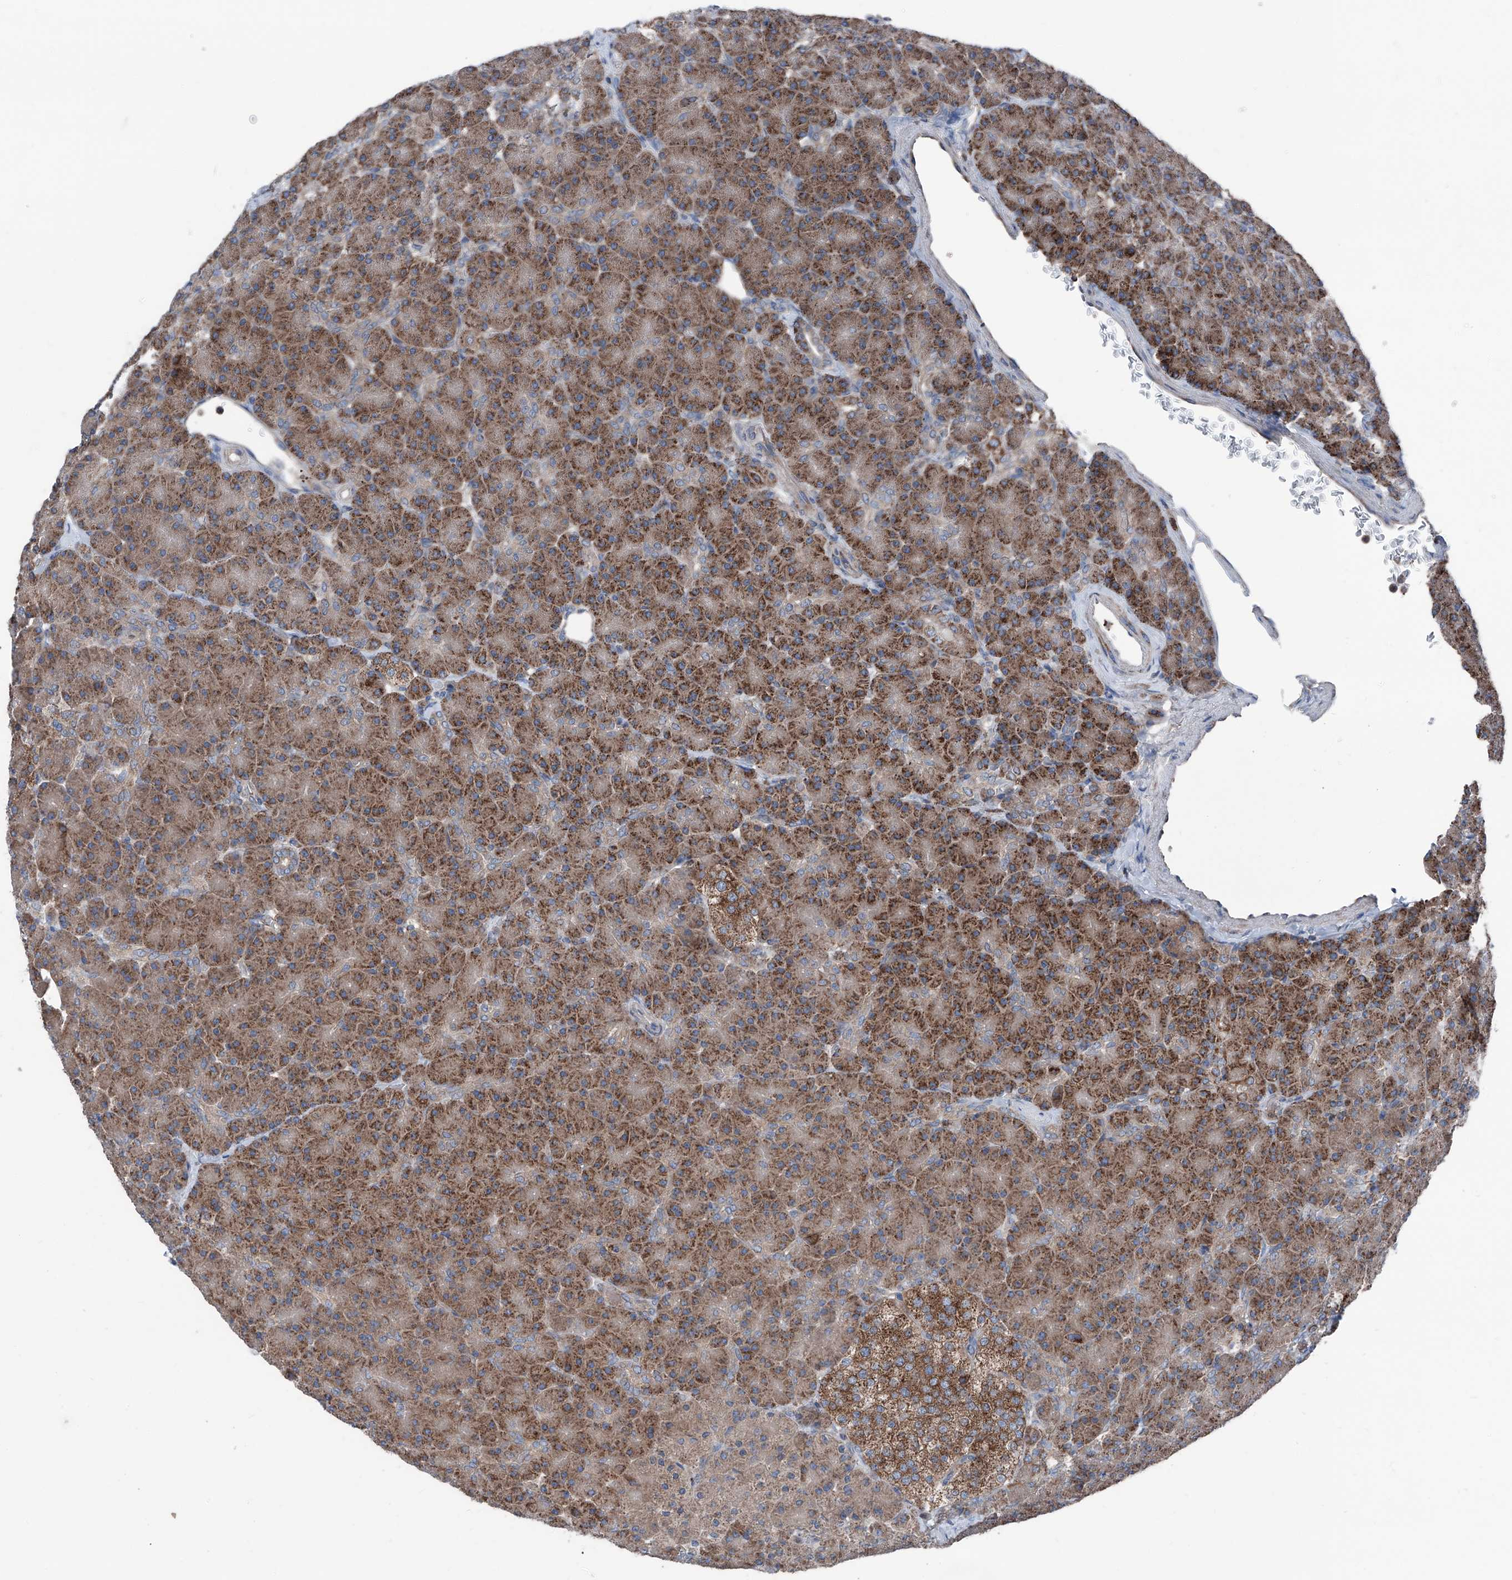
{"staining": {"intensity": "strong", "quantity": ">75%", "location": "cytoplasmic/membranous"}, "tissue": "pancreas", "cell_type": "Exocrine glandular cells", "image_type": "normal", "snomed": [{"axis": "morphology", "description": "Normal tissue, NOS"}, {"axis": "topography", "description": "Pancreas"}], "caption": "Unremarkable pancreas shows strong cytoplasmic/membranous staining in approximately >75% of exocrine glandular cells, visualized by immunohistochemistry. (Brightfield microscopy of DAB IHC at high magnification).", "gene": "GPAT3", "patient": {"sex": "female", "age": 43}}